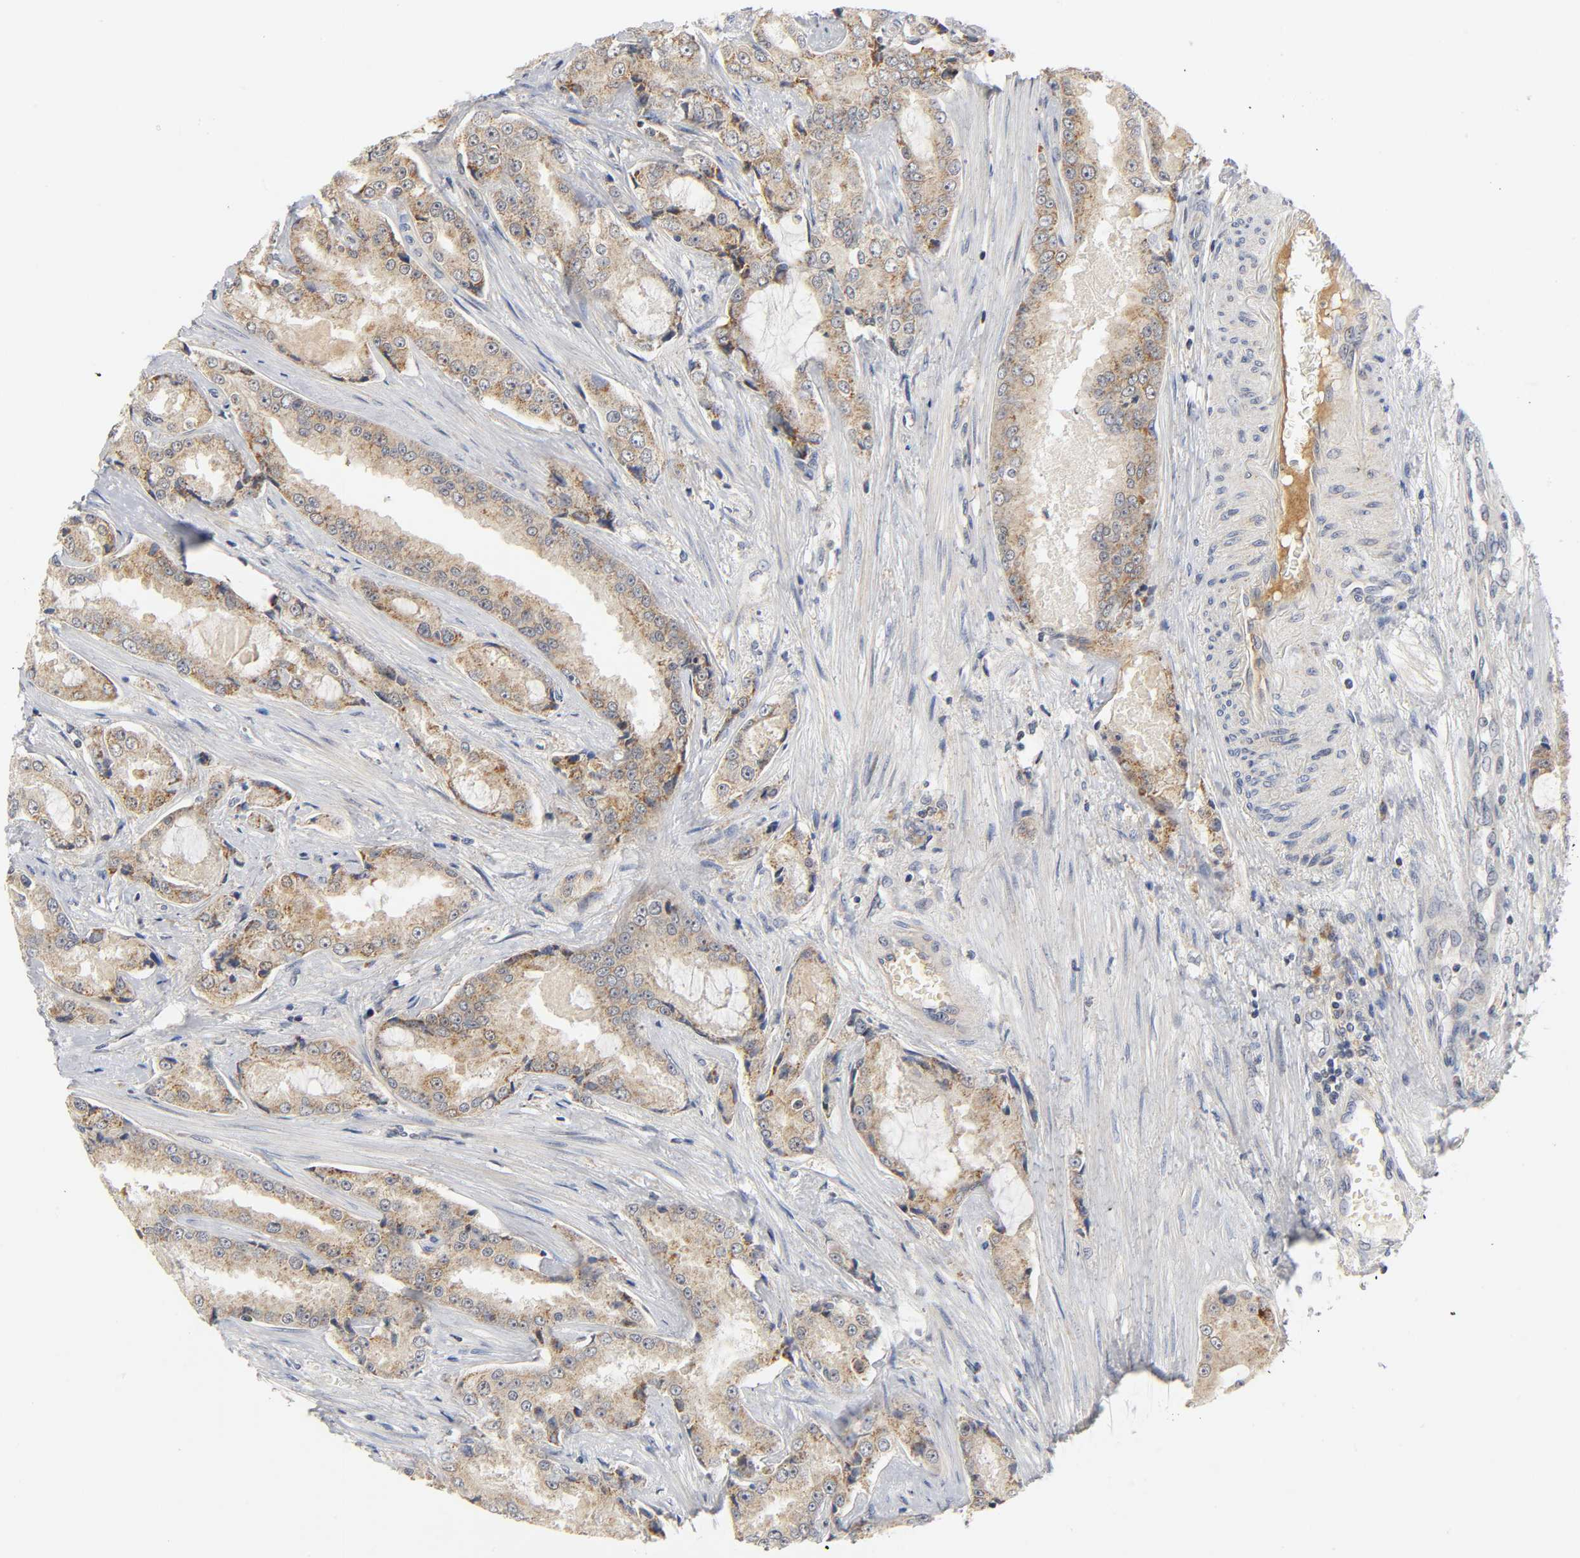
{"staining": {"intensity": "moderate", "quantity": ">75%", "location": "cytoplasmic/membranous"}, "tissue": "prostate cancer", "cell_type": "Tumor cells", "image_type": "cancer", "snomed": [{"axis": "morphology", "description": "Adenocarcinoma, High grade"}, {"axis": "topography", "description": "Prostate"}], "caption": "Moderate cytoplasmic/membranous staining is seen in approximately >75% of tumor cells in high-grade adenocarcinoma (prostate).", "gene": "NRP1", "patient": {"sex": "male", "age": 73}}